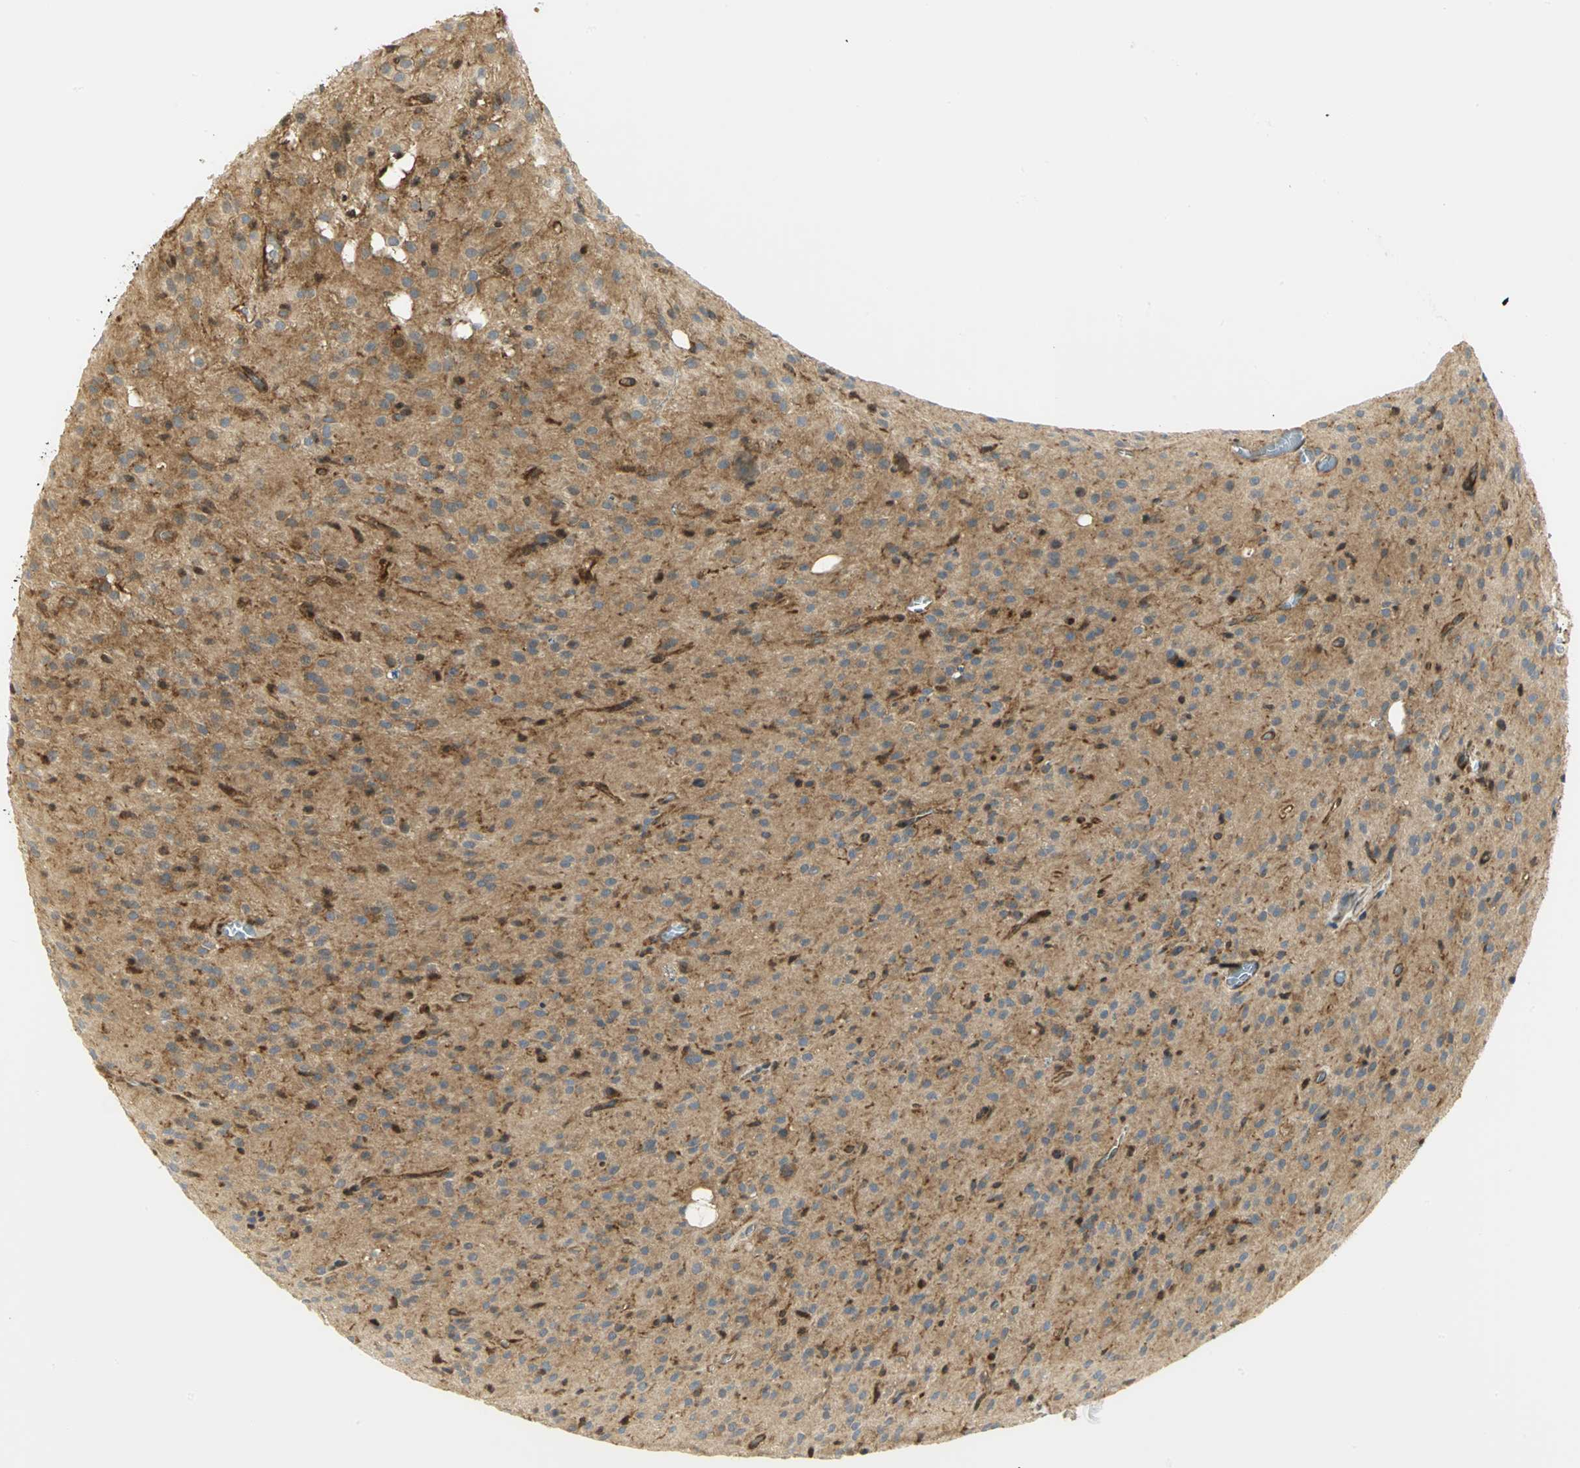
{"staining": {"intensity": "moderate", "quantity": ">75%", "location": "cytoplasmic/membranous"}, "tissue": "glioma", "cell_type": "Tumor cells", "image_type": "cancer", "snomed": [{"axis": "morphology", "description": "Glioma, malignant, High grade"}, {"axis": "topography", "description": "Brain"}], "caption": "Malignant high-grade glioma was stained to show a protein in brown. There is medium levels of moderate cytoplasmic/membranous staining in approximately >75% of tumor cells.", "gene": "EEA1", "patient": {"sex": "female", "age": 59}}